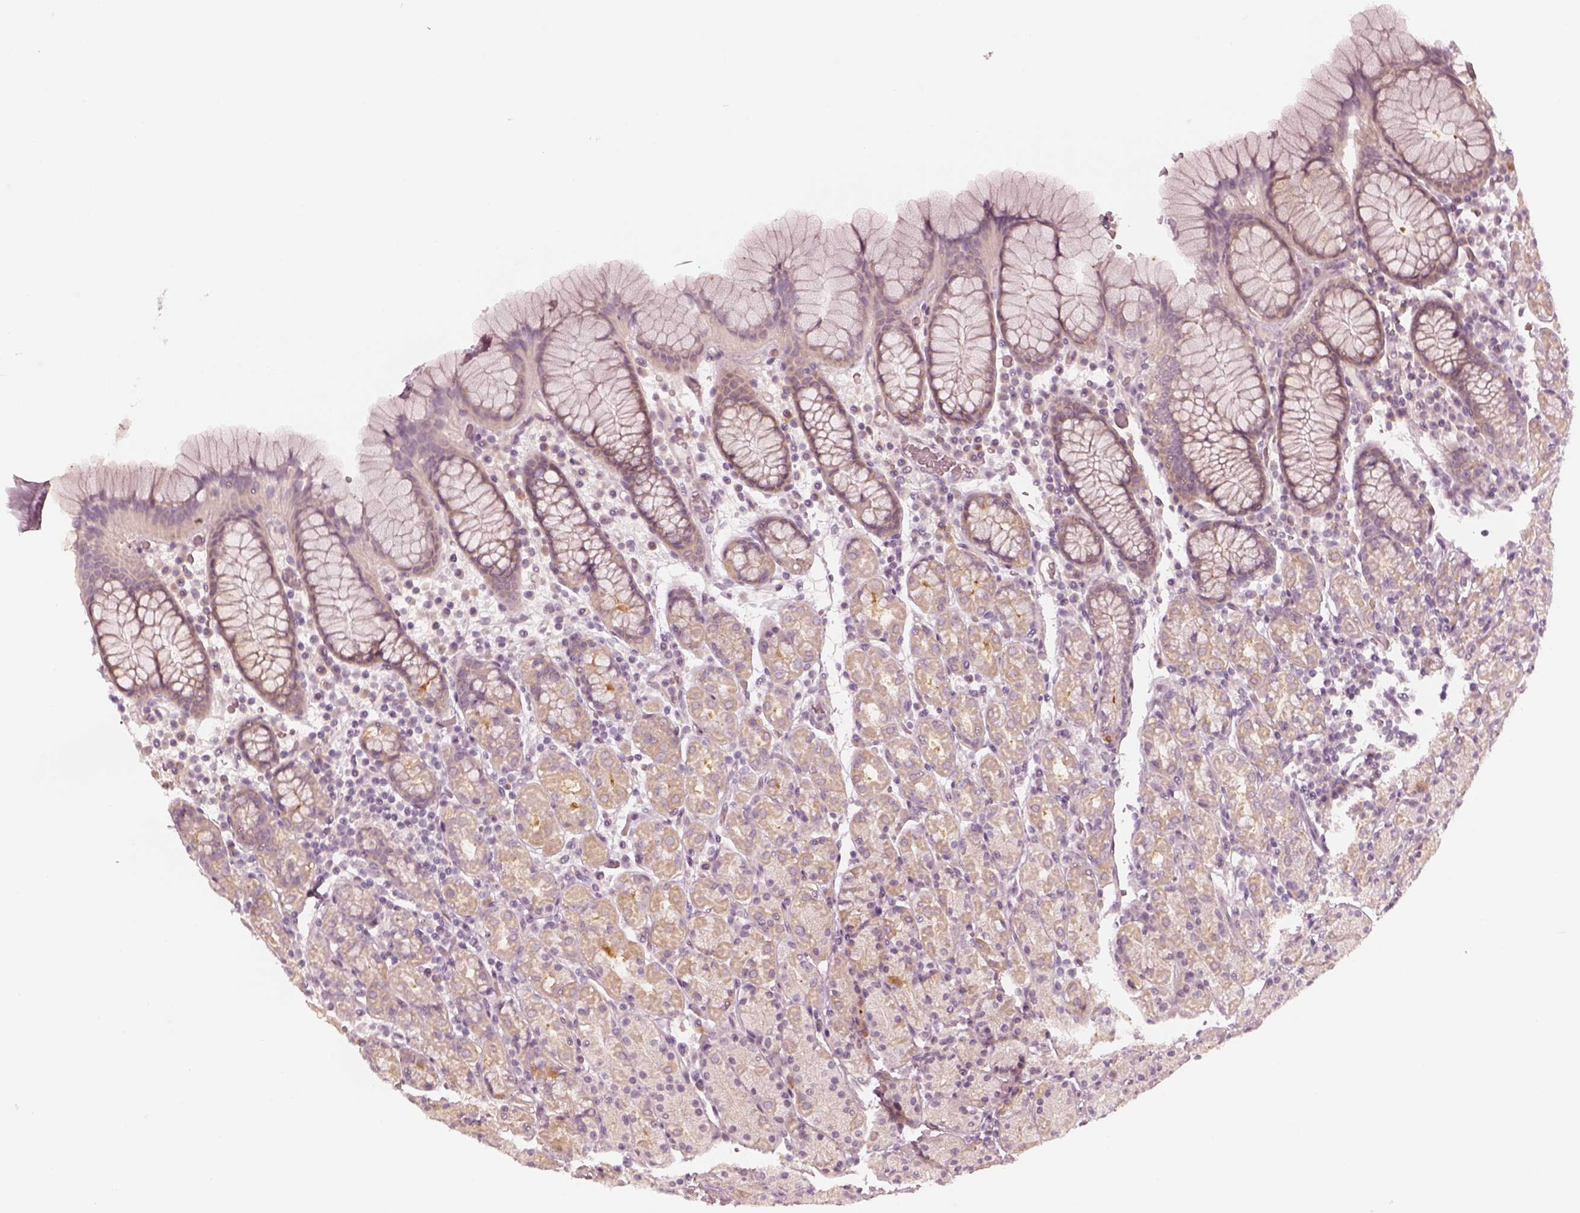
{"staining": {"intensity": "weak", "quantity": "<25%", "location": "cytoplasmic/membranous"}, "tissue": "stomach", "cell_type": "Glandular cells", "image_type": "normal", "snomed": [{"axis": "morphology", "description": "Normal tissue, NOS"}, {"axis": "topography", "description": "Stomach, upper"}, {"axis": "topography", "description": "Stomach"}], "caption": "A high-resolution histopathology image shows immunohistochemistry staining of normal stomach, which shows no significant staining in glandular cells. Nuclei are stained in blue.", "gene": "ACACB", "patient": {"sex": "male", "age": 62}}